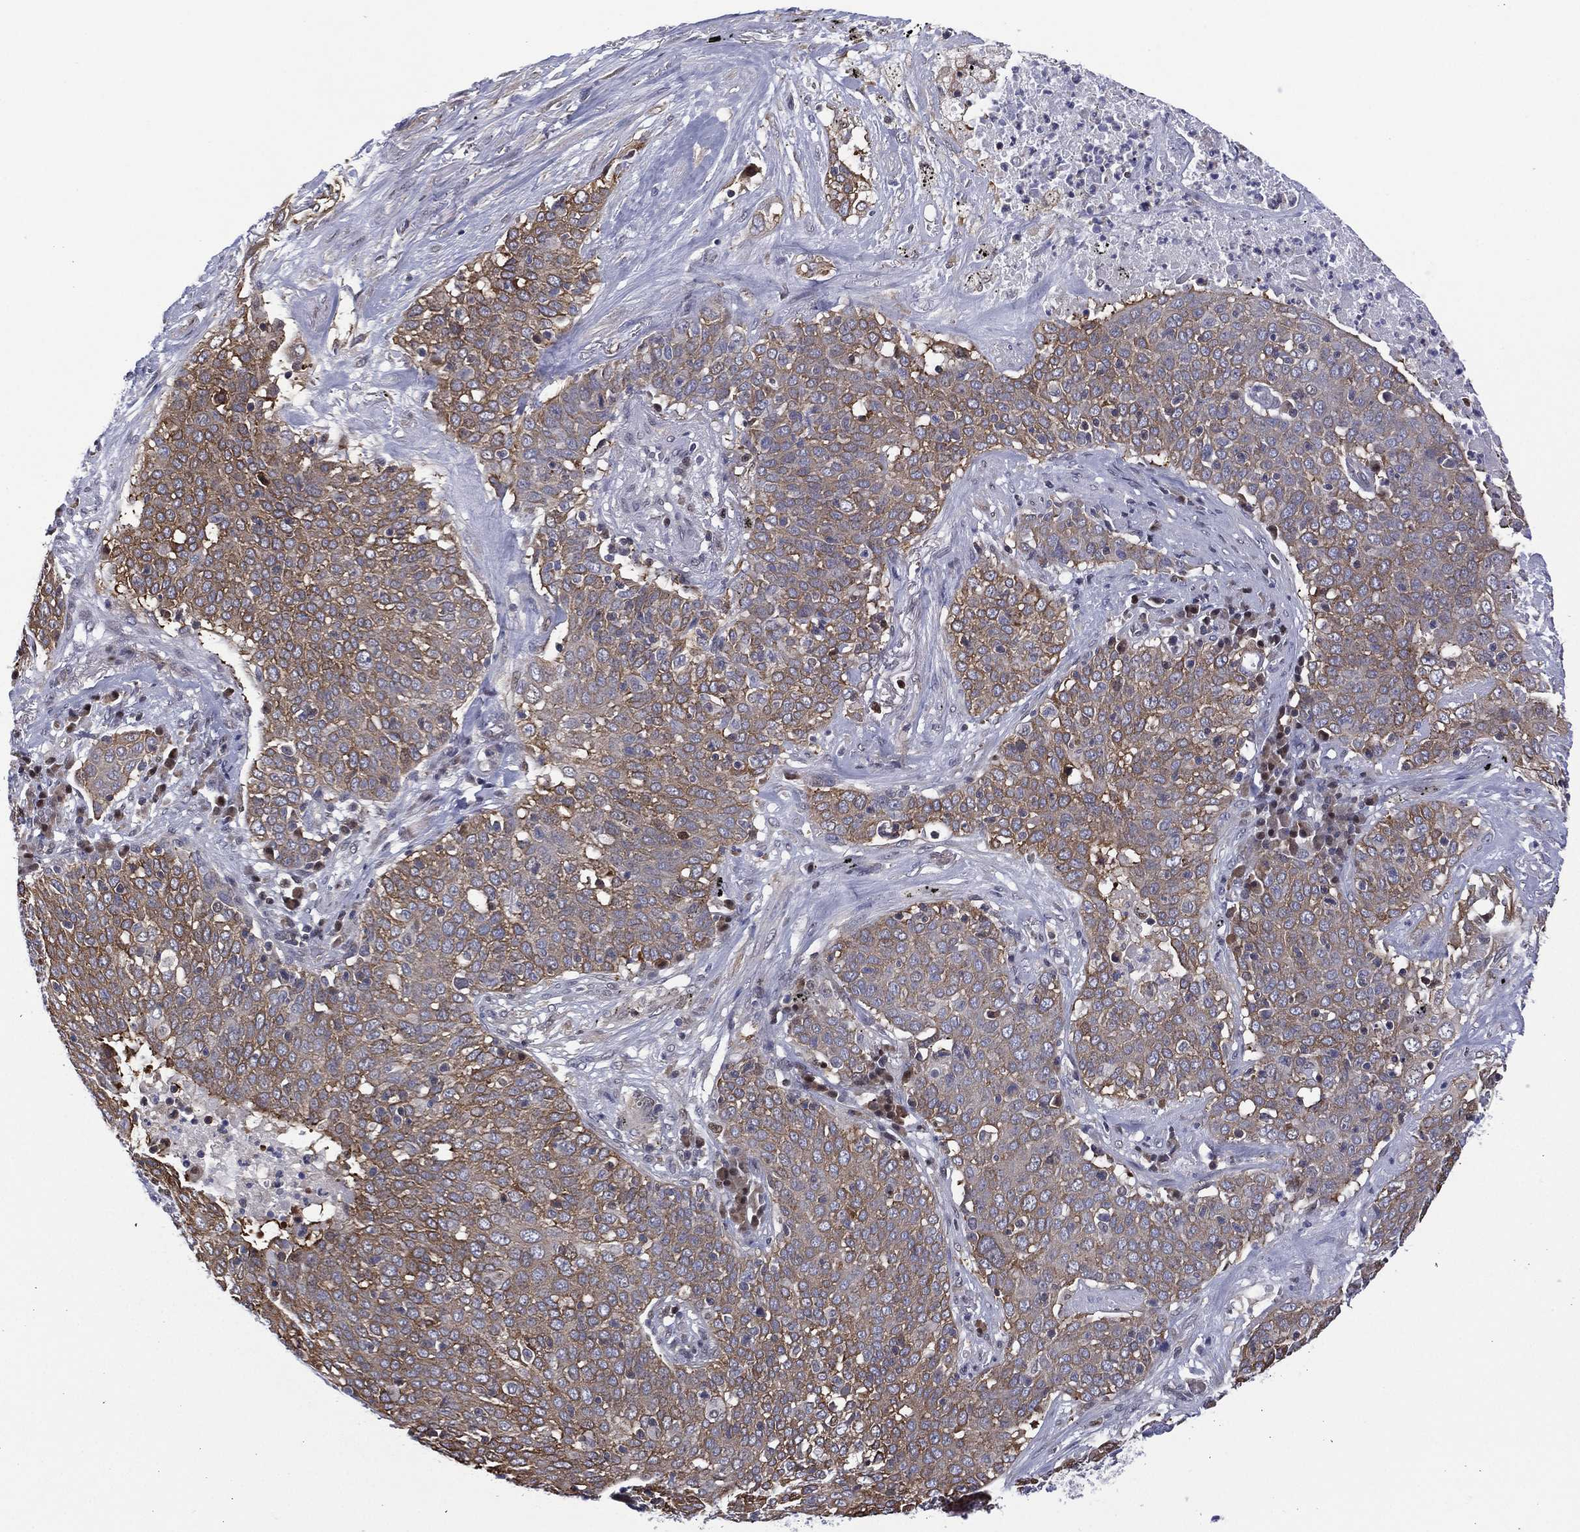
{"staining": {"intensity": "moderate", "quantity": "<25%", "location": "cytoplasmic/membranous"}, "tissue": "lung cancer", "cell_type": "Tumor cells", "image_type": "cancer", "snomed": [{"axis": "morphology", "description": "Squamous cell carcinoma, NOS"}, {"axis": "topography", "description": "Lung"}], "caption": "Immunohistochemistry (IHC) image of human lung cancer stained for a protein (brown), which demonstrates low levels of moderate cytoplasmic/membranous expression in about <25% of tumor cells.", "gene": "SLC4A4", "patient": {"sex": "male", "age": 82}}